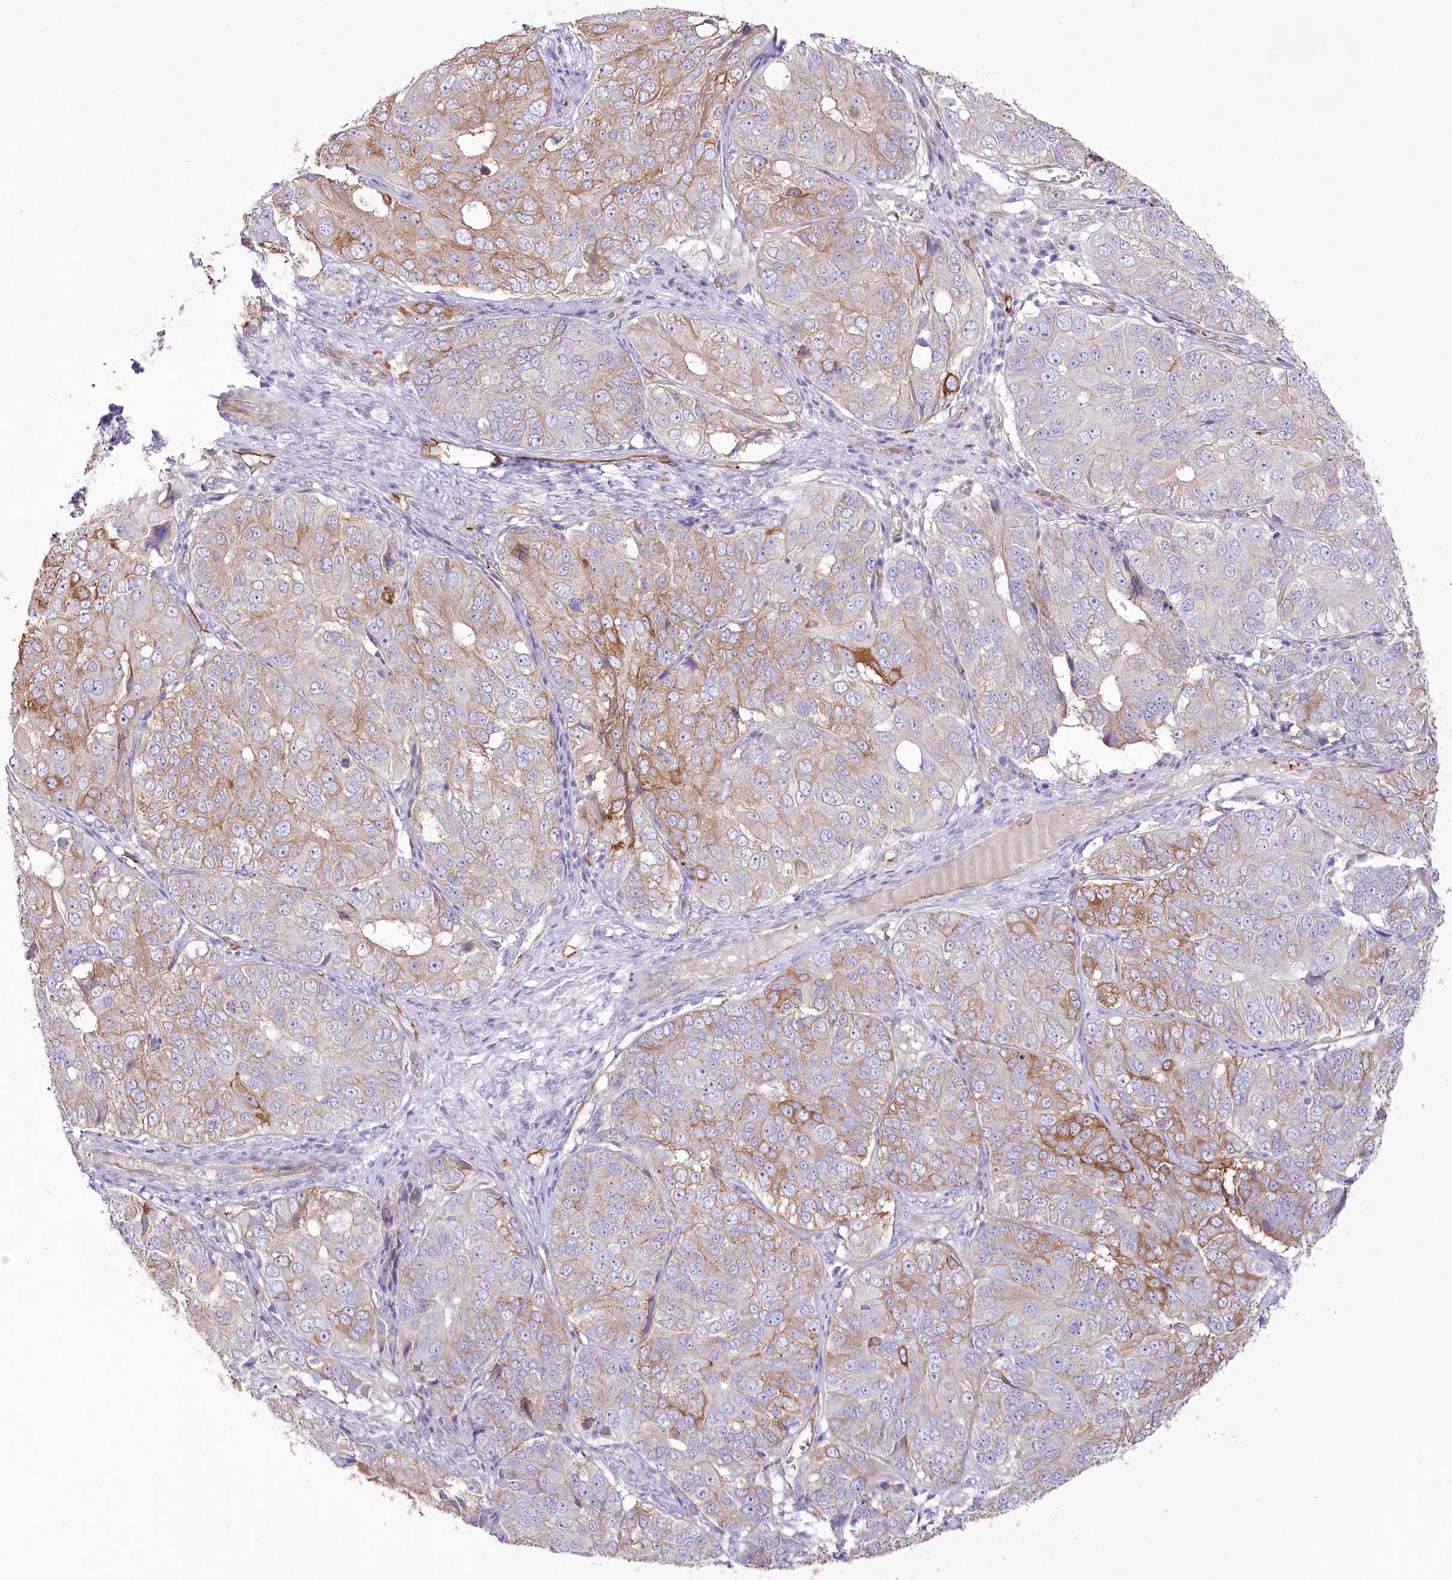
{"staining": {"intensity": "strong", "quantity": "25%-75%", "location": "cytoplasmic/membranous"}, "tissue": "ovarian cancer", "cell_type": "Tumor cells", "image_type": "cancer", "snomed": [{"axis": "morphology", "description": "Carcinoma, endometroid"}, {"axis": "topography", "description": "Ovary"}], "caption": "DAB immunohistochemical staining of human ovarian endometroid carcinoma demonstrates strong cytoplasmic/membranous protein positivity in about 25%-75% of tumor cells.", "gene": "SLC39A10", "patient": {"sex": "female", "age": 51}}